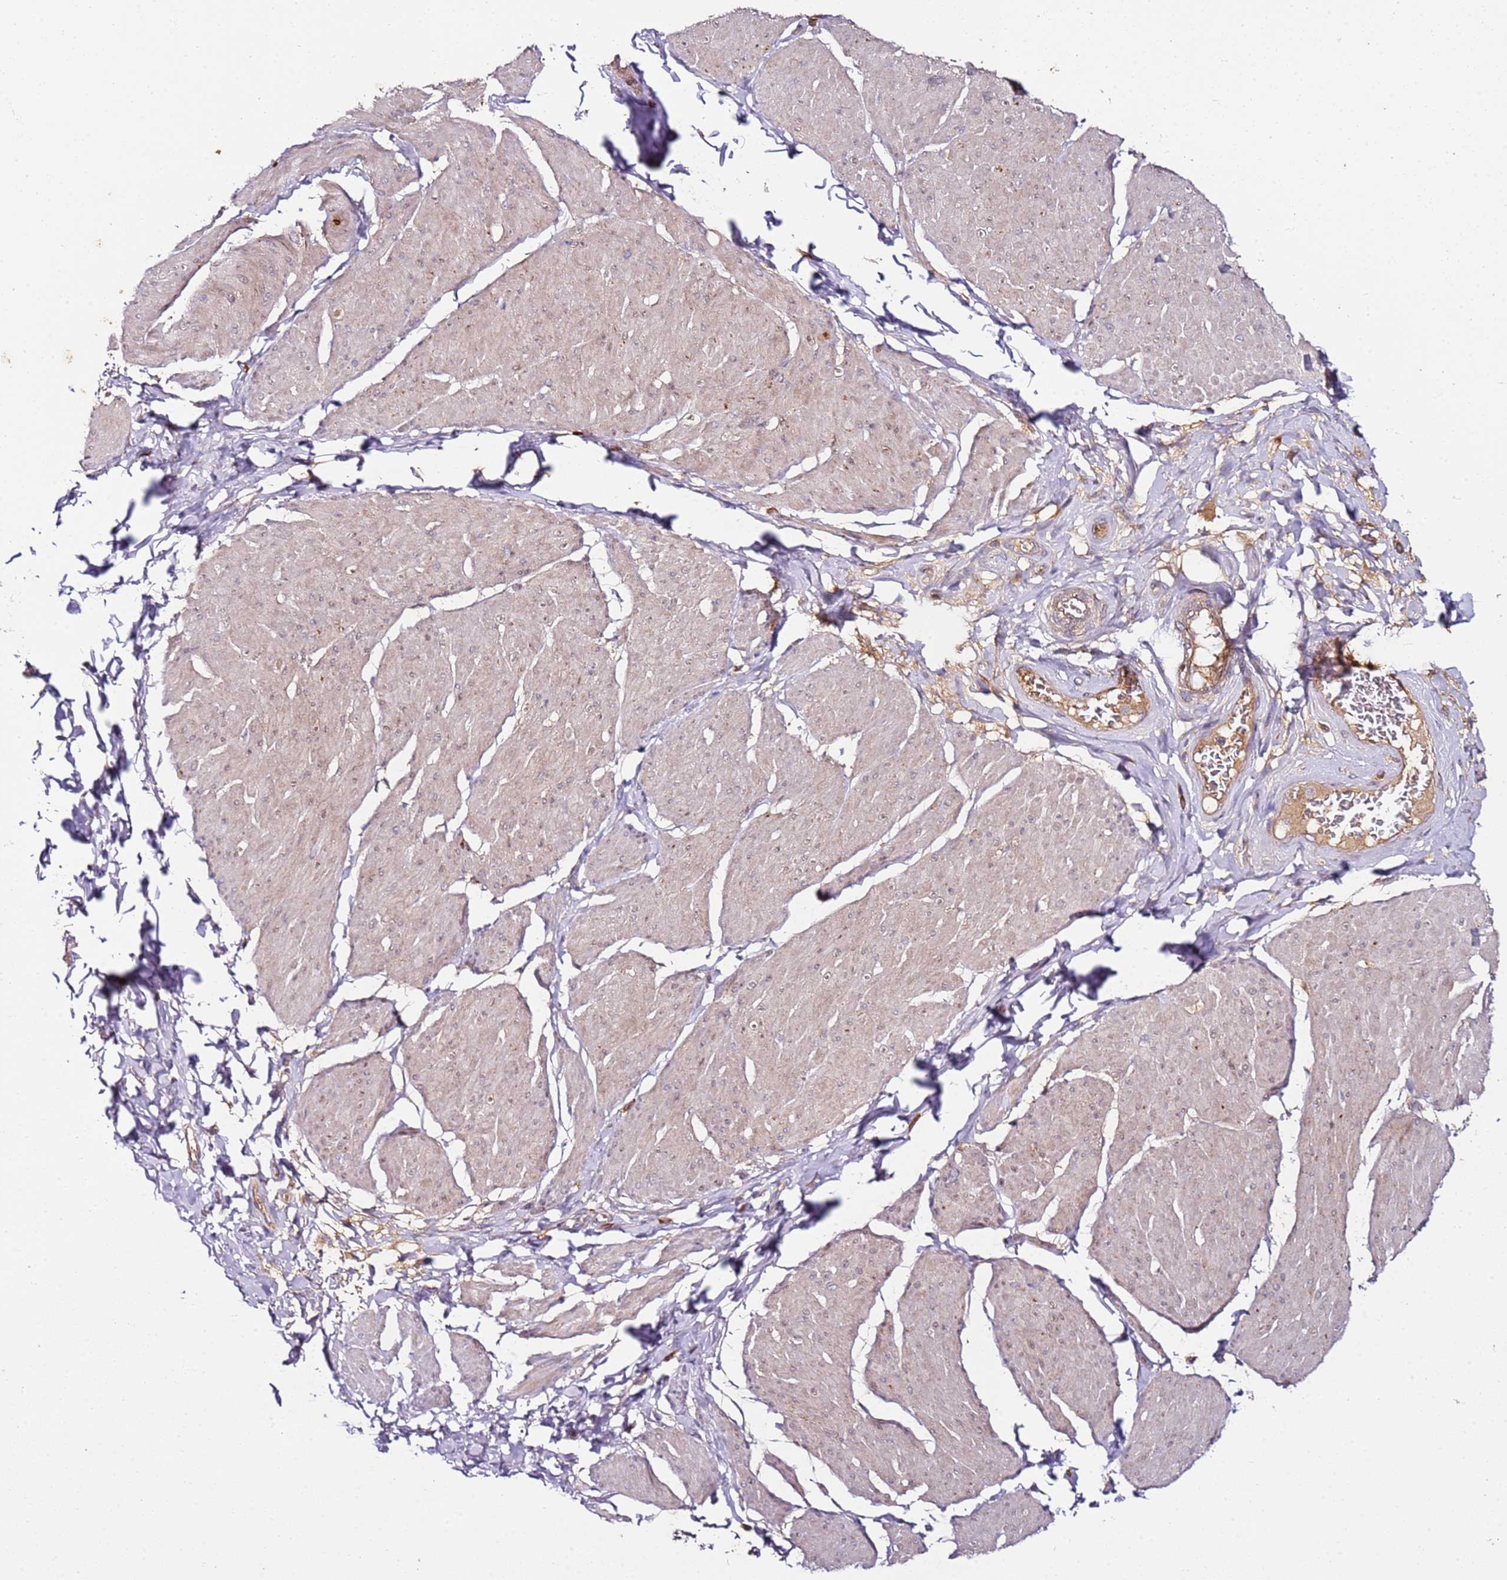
{"staining": {"intensity": "weak", "quantity": "<25%", "location": "cytoplasmic/membranous"}, "tissue": "smooth muscle", "cell_type": "Smooth muscle cells", "image_type": "normal", "snomed": [{"axis": "morphology", "description": "Urothelial carcinoma, High grade"}, {"axis": "topography", "description": "Urinary bladder"}], "caption": "A histopathology image of smooth muscle stained for a protein reveals no brown staining in smooth muscle cells. (DAB immunohistochemistry (IHC), high magnification).", "gene": "KRTAP21", "patient": {"sex": "male", "age": 46}}